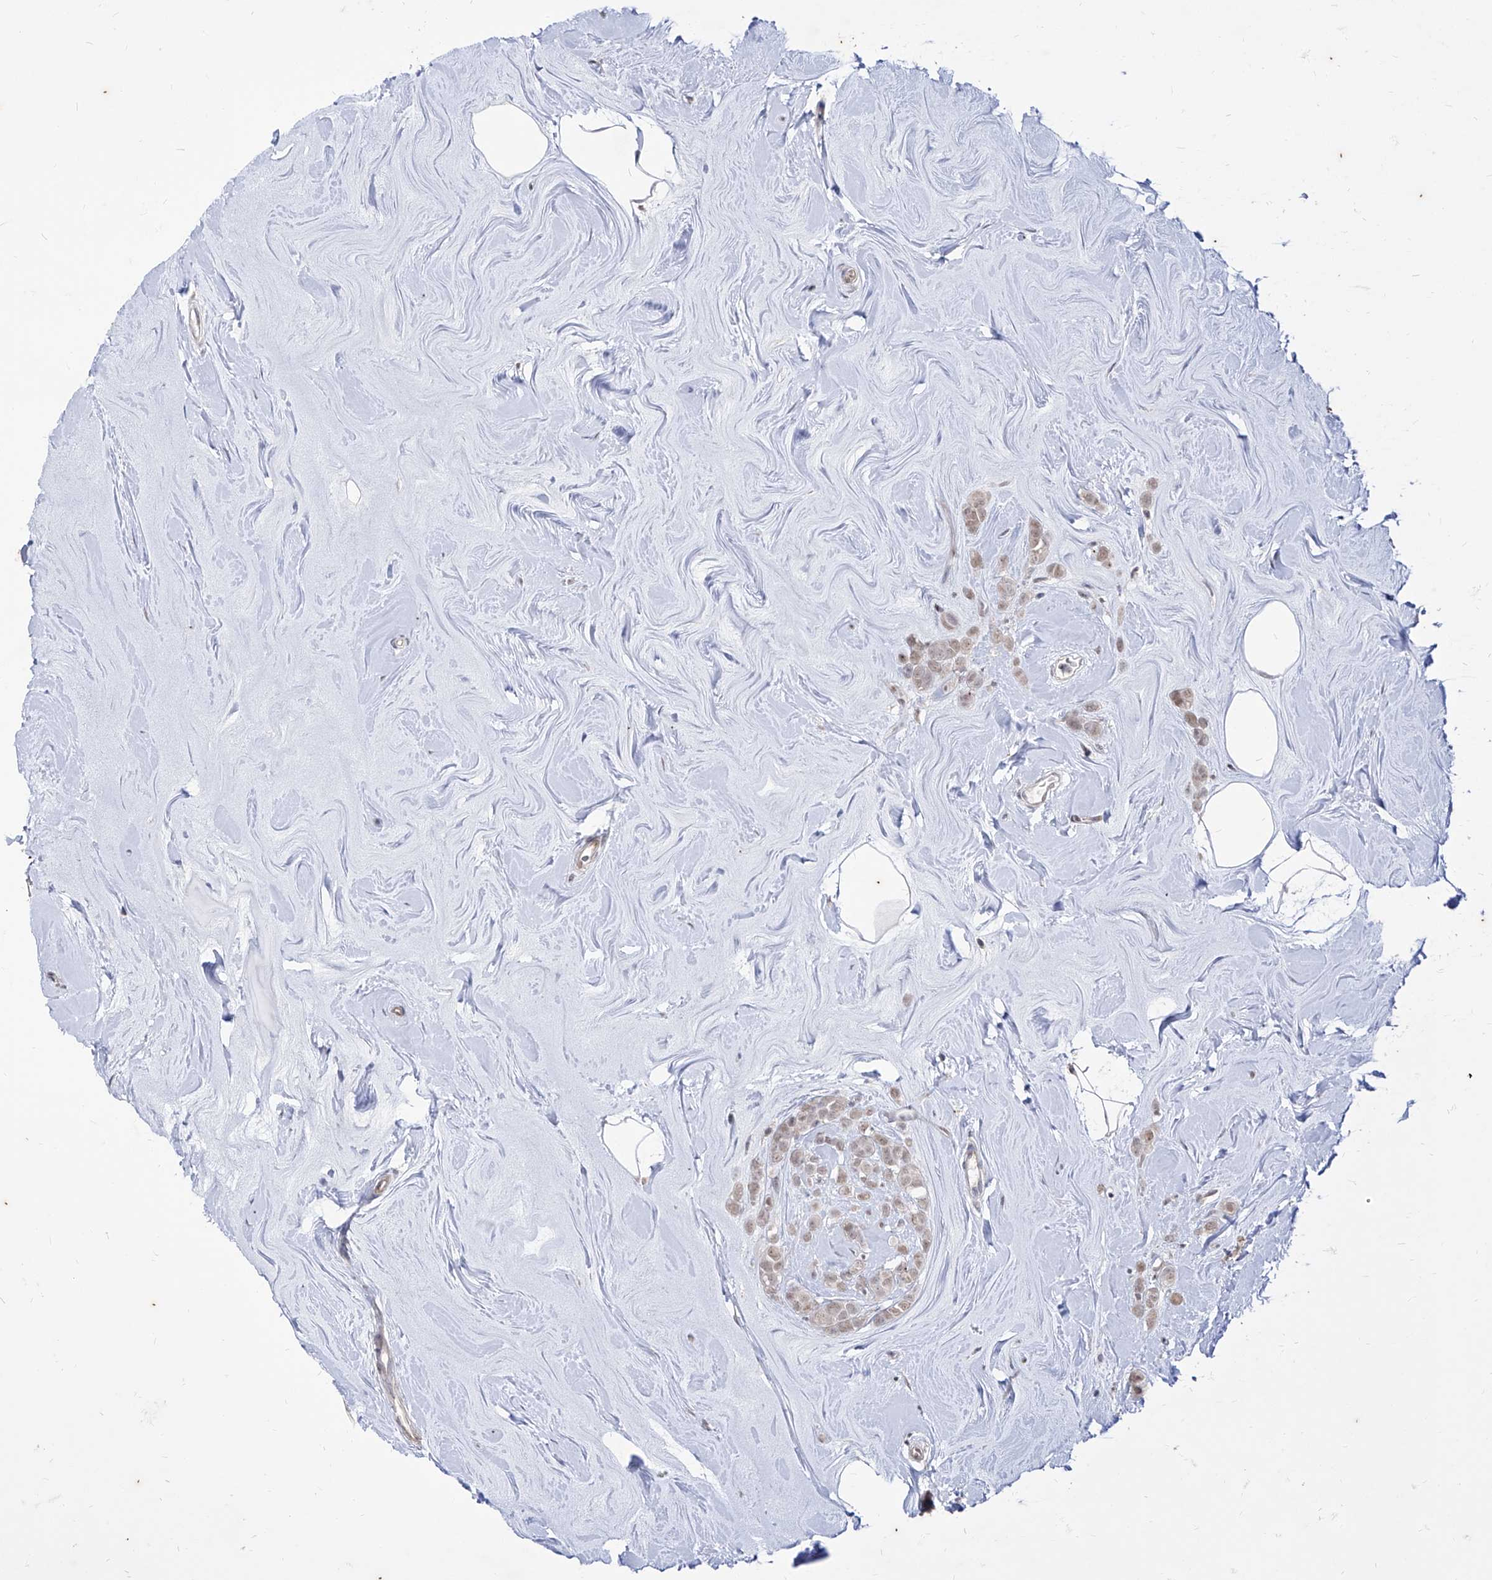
{"staining": {"intensity": "weak", "quantity": ">75%", "location": "nuclear"}, "tissue": "breast cancer", "cell_type": "Tumor cells", "image_type": "cancer", "snomed": [{"axis": "morphology", "description": "Lobular carcinoma"}, {"axis": "topography", "description": "Breast"}], "caption": "Tumor cells display low levels of weak nuclear expression in approximately >75% of cells in breast lobular carcinoma. Nuclei are stained in blue.", "gene": "PHF20L1", "patient": {"sex": "female", "age": 47}}